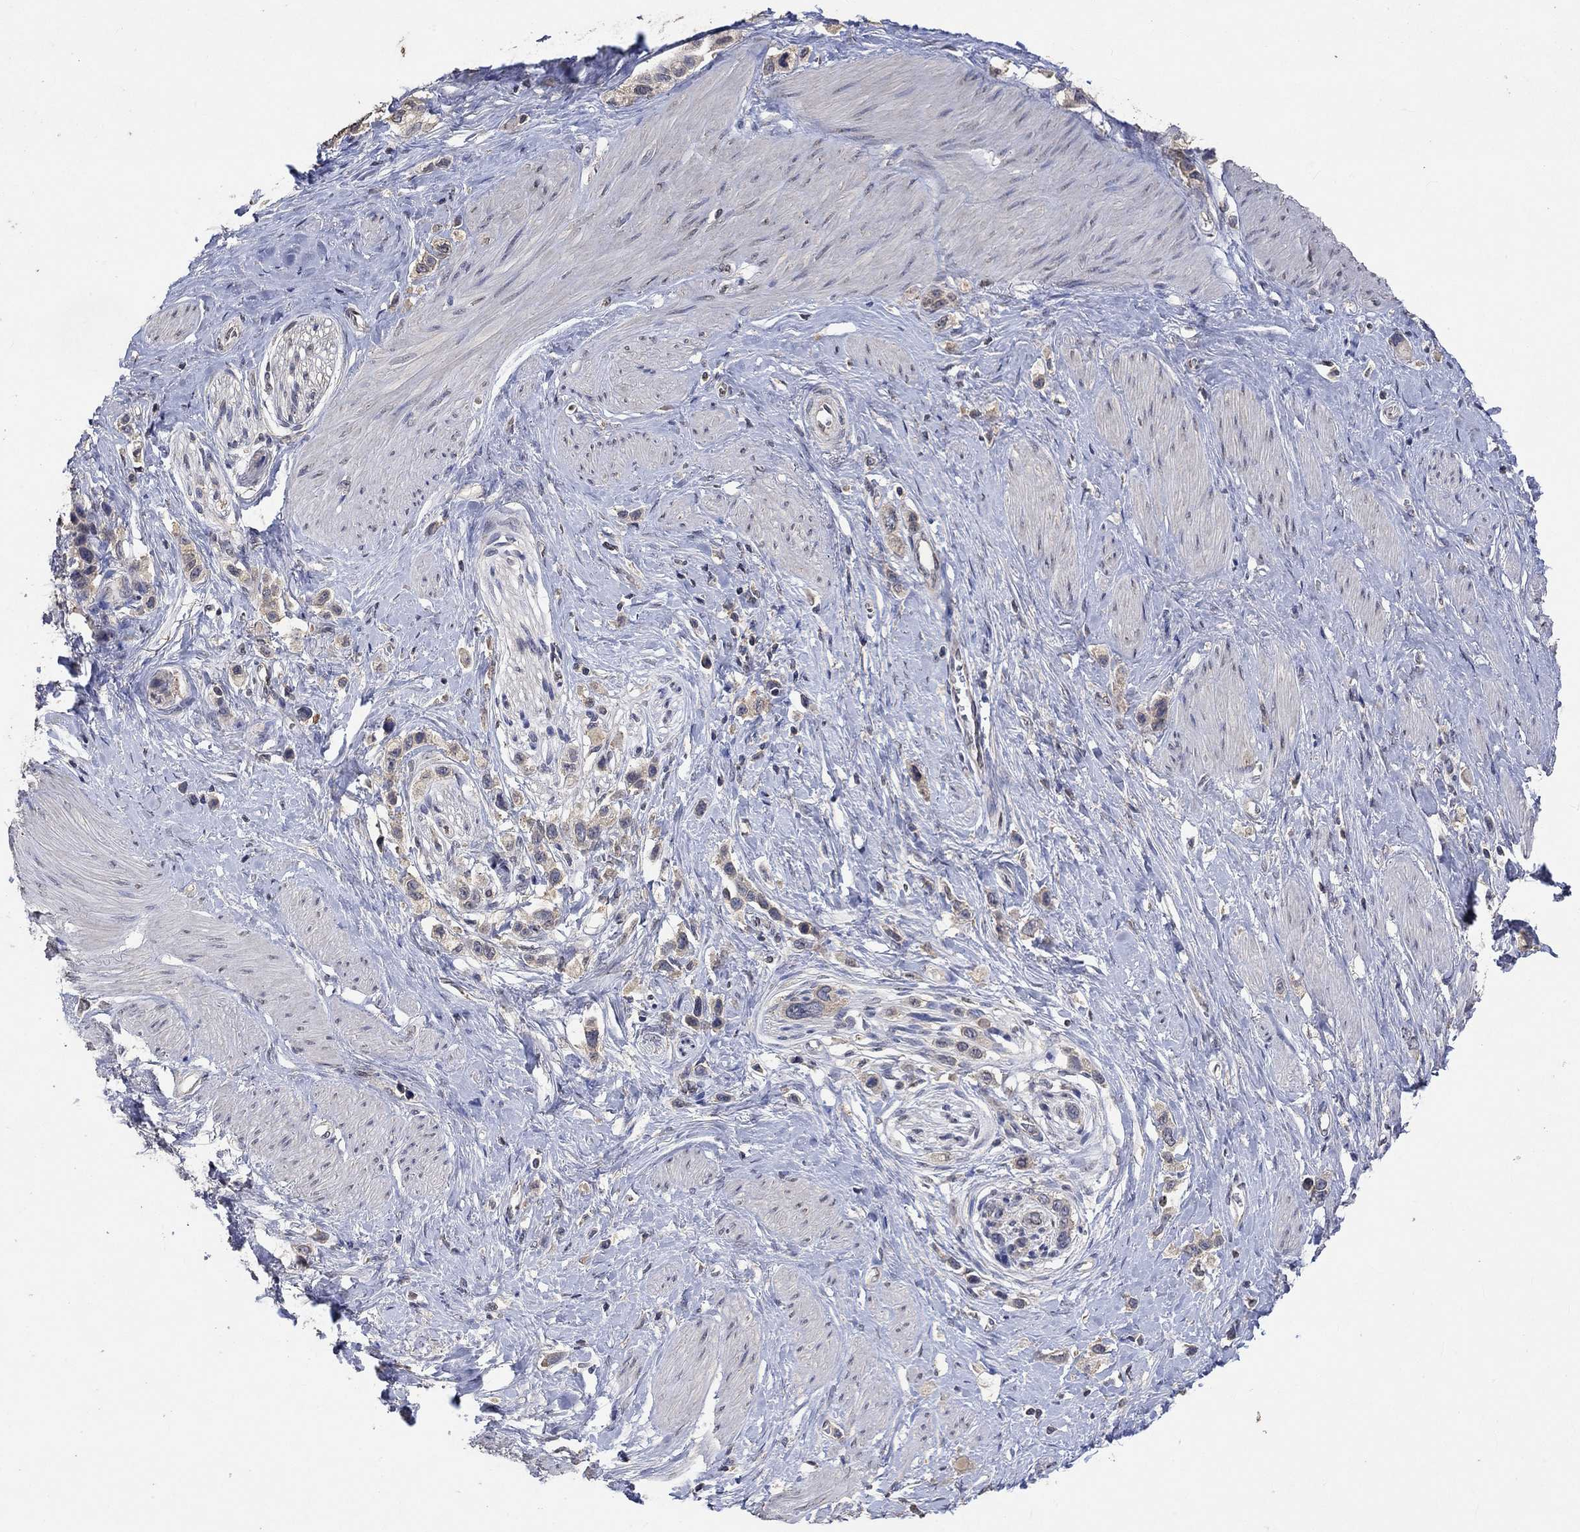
{"staining": {"intensity": "weak", "quantity": ">75%", "location": "cytoplasmic/membranous"}, "tissue": "stomach cancer", "cell_type": "Tumor cells", "image_type": "cancer", "snomed": [{"axis": "morphology", "description": "Normal tissue, NOS"}, {"axis": "morphology", "description": "Adenocarcinoma, NOS"}, {"axis": "morphology", "description": "Adenocarcinoma, High grade"}, {"axis": "topography", "description": "Stomach, upper"}, {"axis": "topography", "description": "Stomach"}], "caption": "Stomach cancer tissue demonstrates weak cytoplasmic/membranous staining in approximately >75% of tumor cells, visualized by immunohistochemistry.", "gene": "PTPN20", "patient": {"sex": "female", "age": 65}}